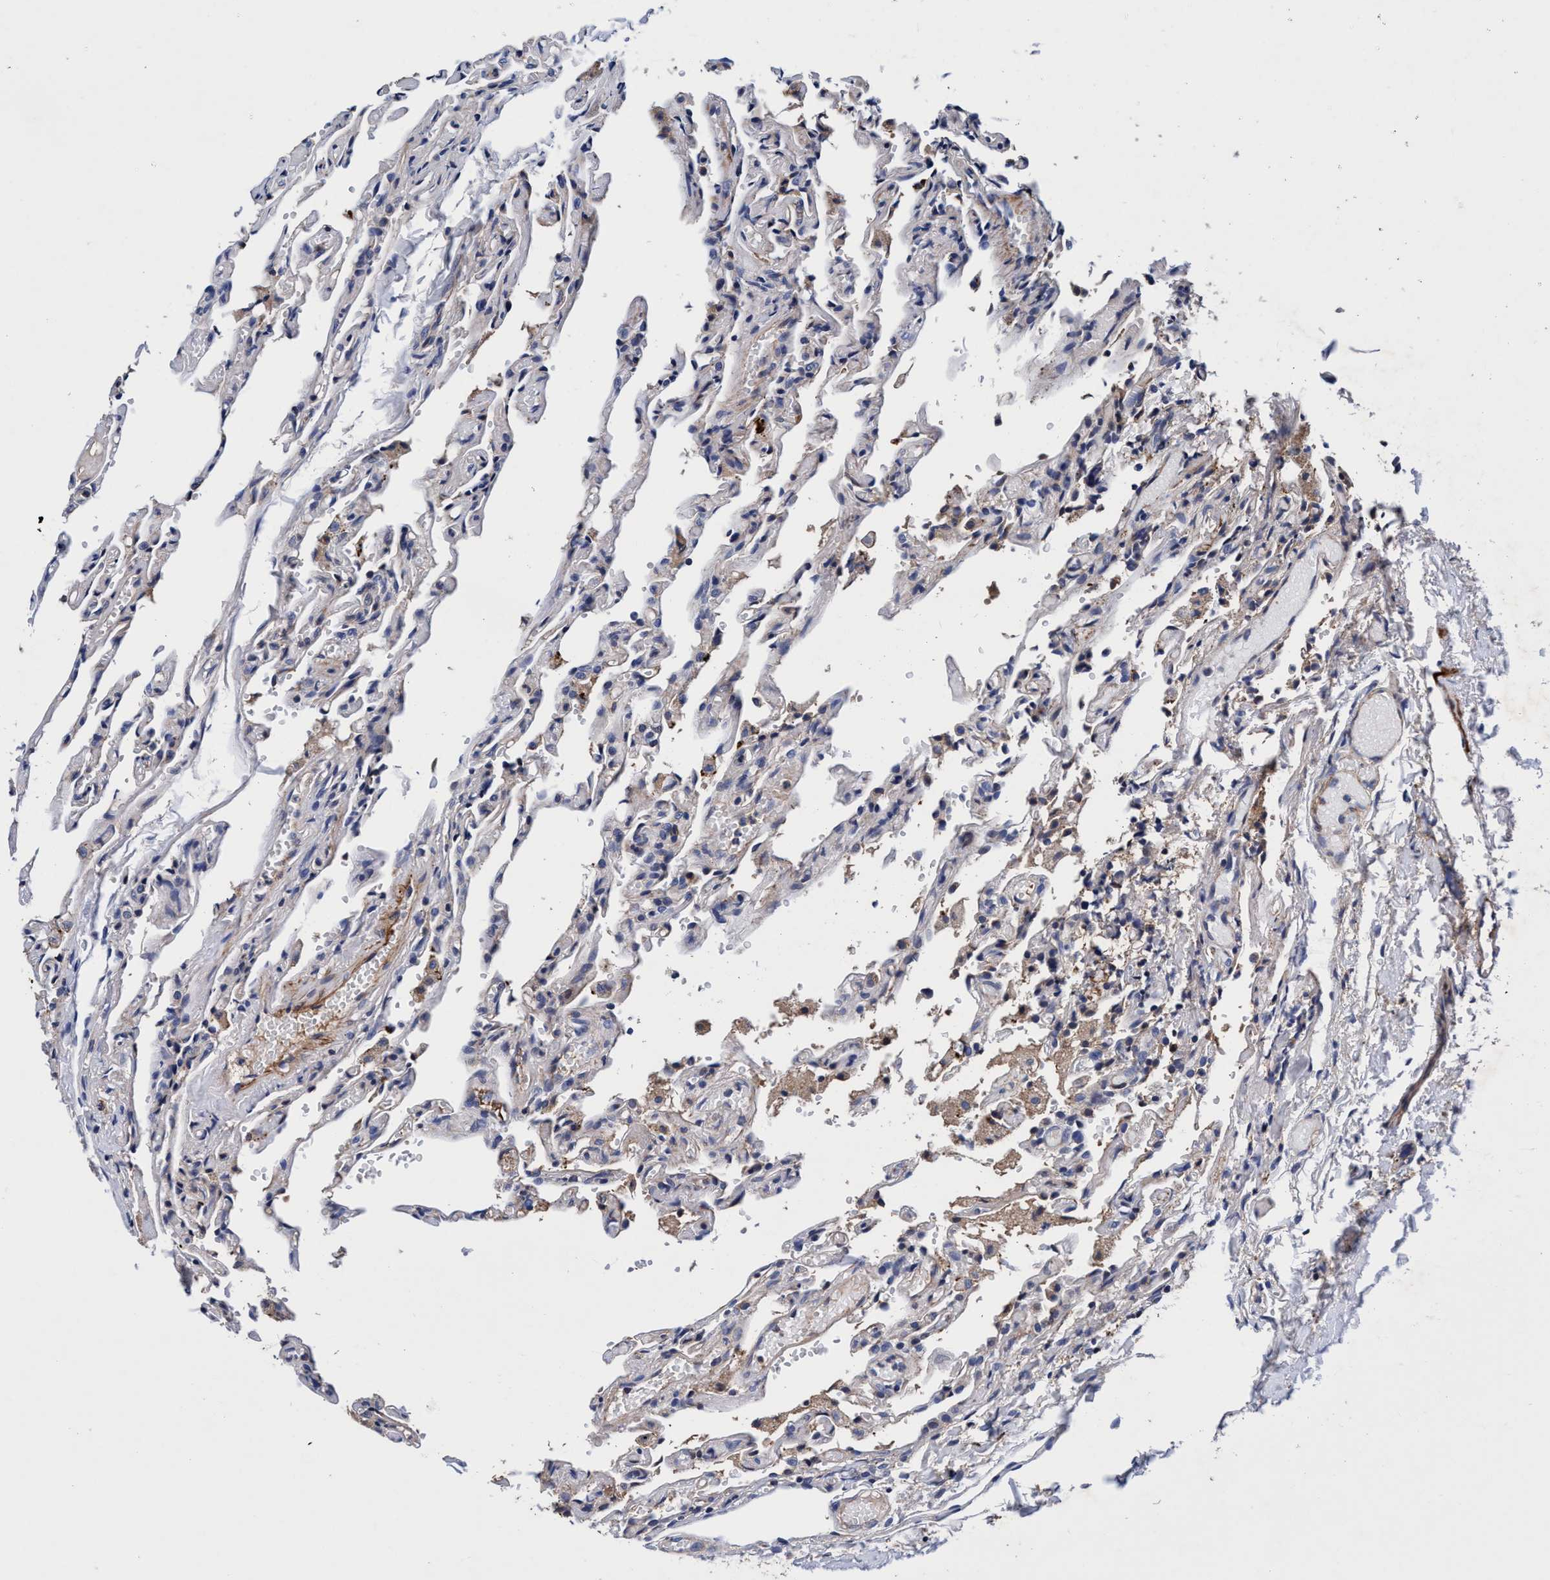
{"staining": {"intensity": "weak", "quantity": "<25%", "location": "cytoplasmic/membranous"}, "tissue": "lung", "cell_type": "Alveolar cells", "image_type": "normal", "snomed": [{"axis": "morphology", "description": "Normal tissue, NOS"}, {"axis": "topography", "description": "Lung"}], "caption": "High magnification brightfield microscopy of normal lung stained with DAB (3,3'-diaminobenzidine) (brown) and counterstained with hematoxylin (blue): alveolar cells show no significant staining.", "gene": "RNF208", "patient": {"sex": "male", "age": 21}}